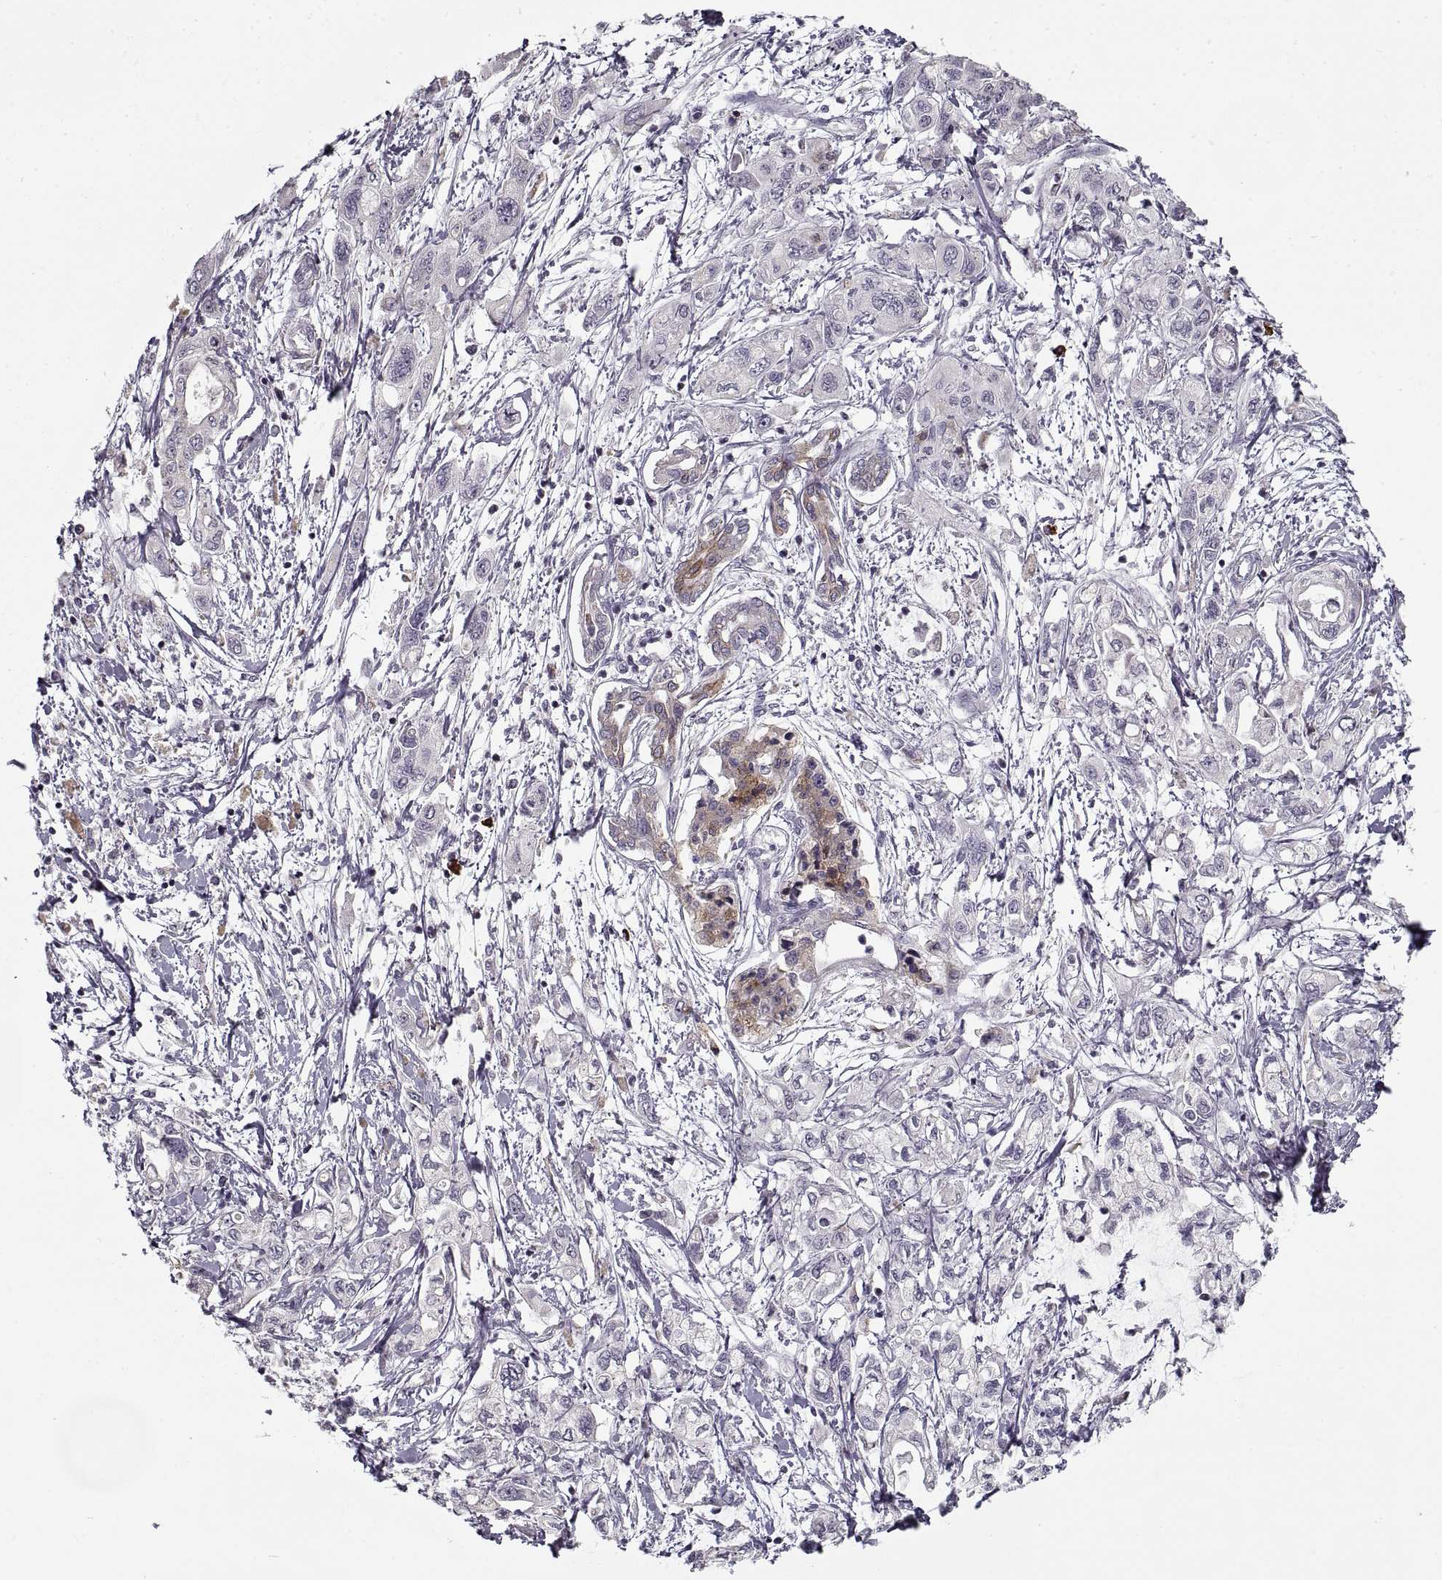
{"staining": {"intensity": "negative", "quantity": "none", "location": "none"}, "tissue": "pancreatic cancer", "cell_type": "Tumor cells", "image_type": "cancer", "snomed": [{"axis": "morphology", "description": "Adenocarcinoma, NOS"}, {"axis": "topography", "description": "Pancreas"}], "caption": "The IHC photomicrograph has no significant positivity in tumor cells of pancreatic cancer tissue.", "gene": "GAD2", "patient": {"sex": "male", "age": 54}}